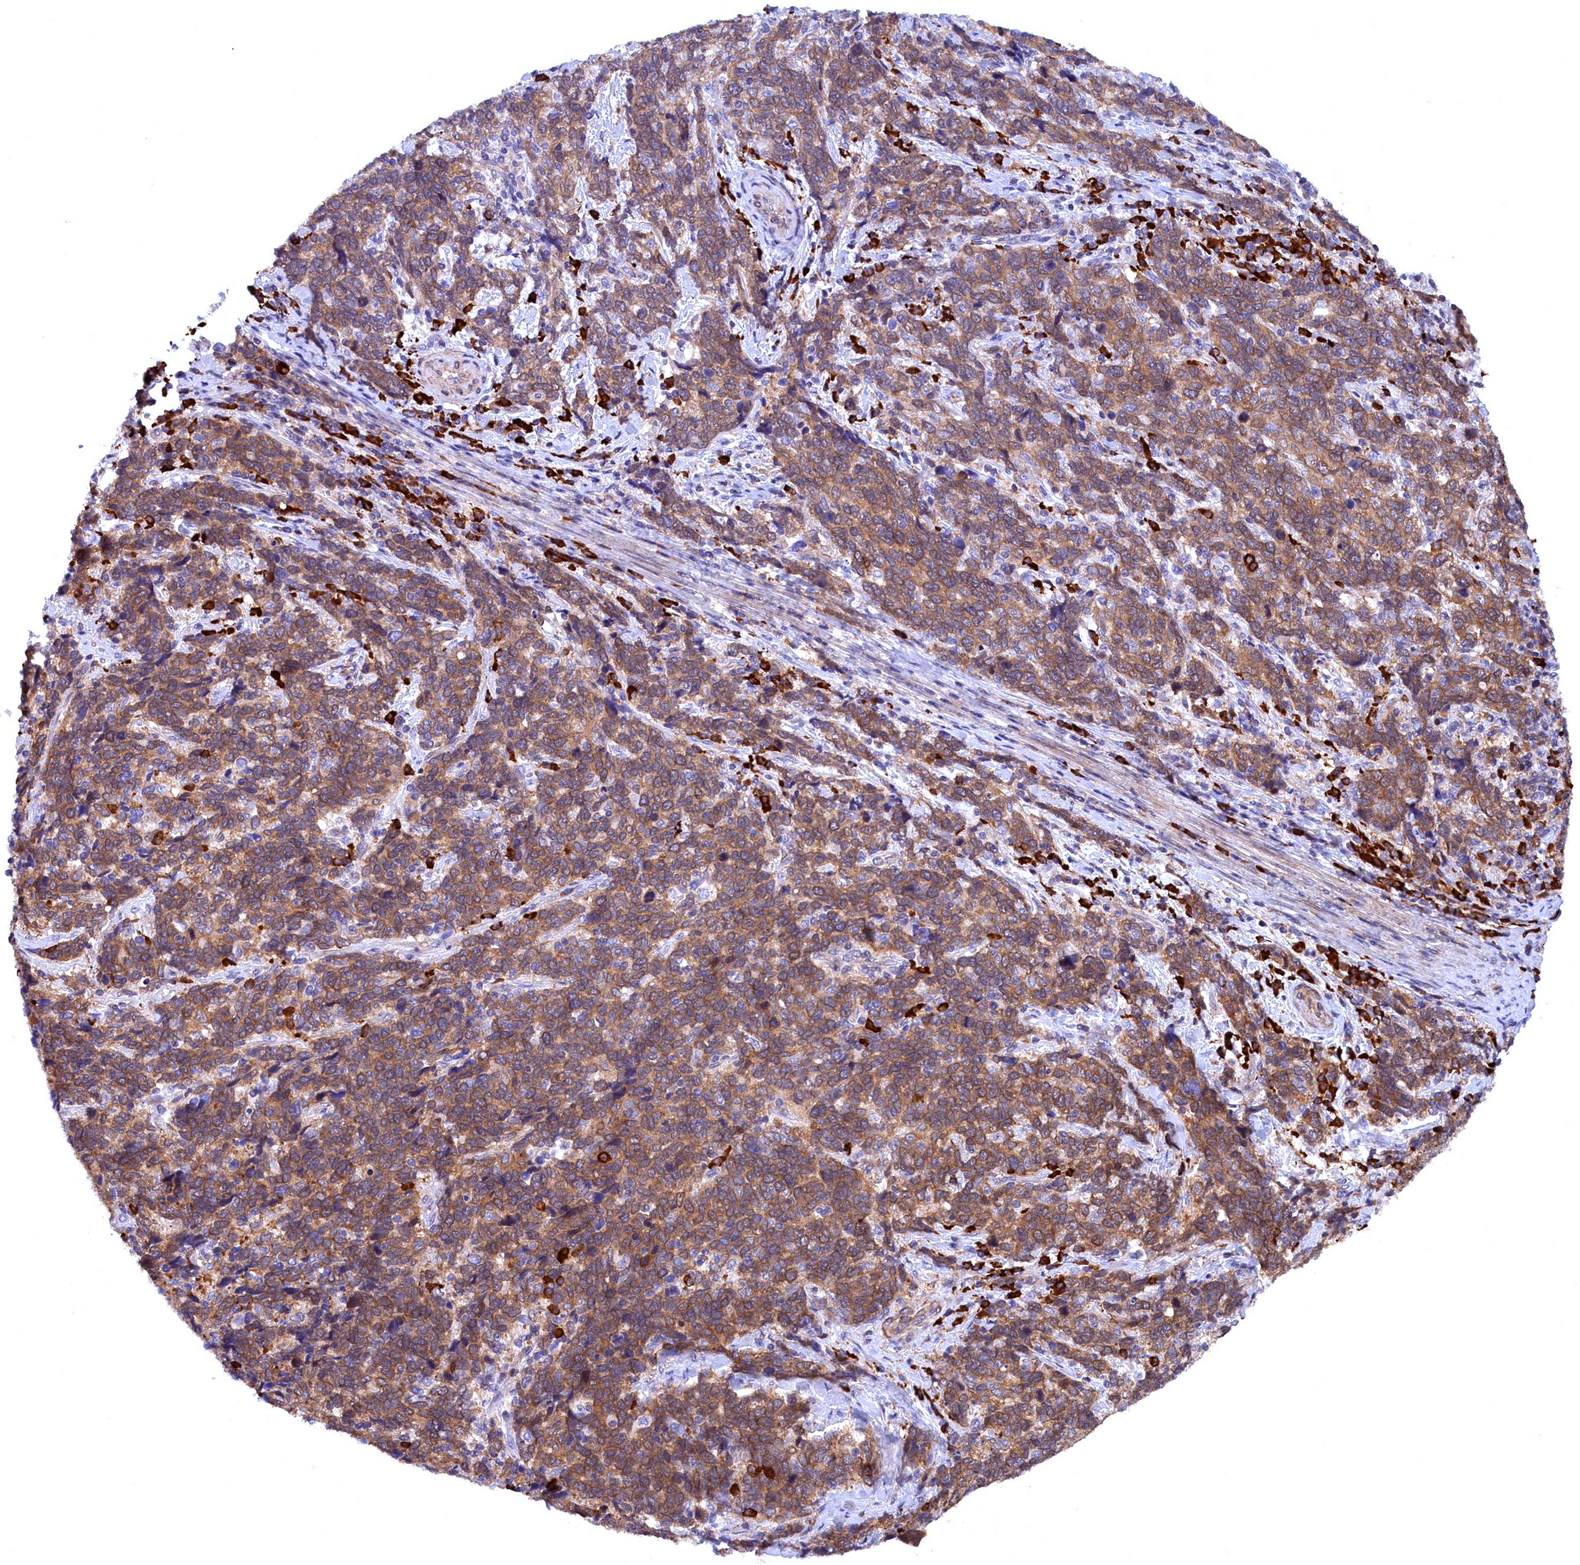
{"staining": {"intensity": "moderate", "quantity": ">75%", "location": "cytoplasmic/membranous"}, "tissue": "cervical cancer", "cell_type": "Tumor cells", "image_type": "cancer", "snomed": [{"axis": "morphology", "description": "Squamous cell carcinoma, NOS"}, {"axis": "topography", "description": "Cervix"}], "caption": "Protein expression analysis of human squamous cell carcinoma (cervical) reveals moderate cytoplasmic/membranous expression in approximately >75% of tumor cells.", "gene": "JPT2", "patient": {"sex": "female", "age": 41}}